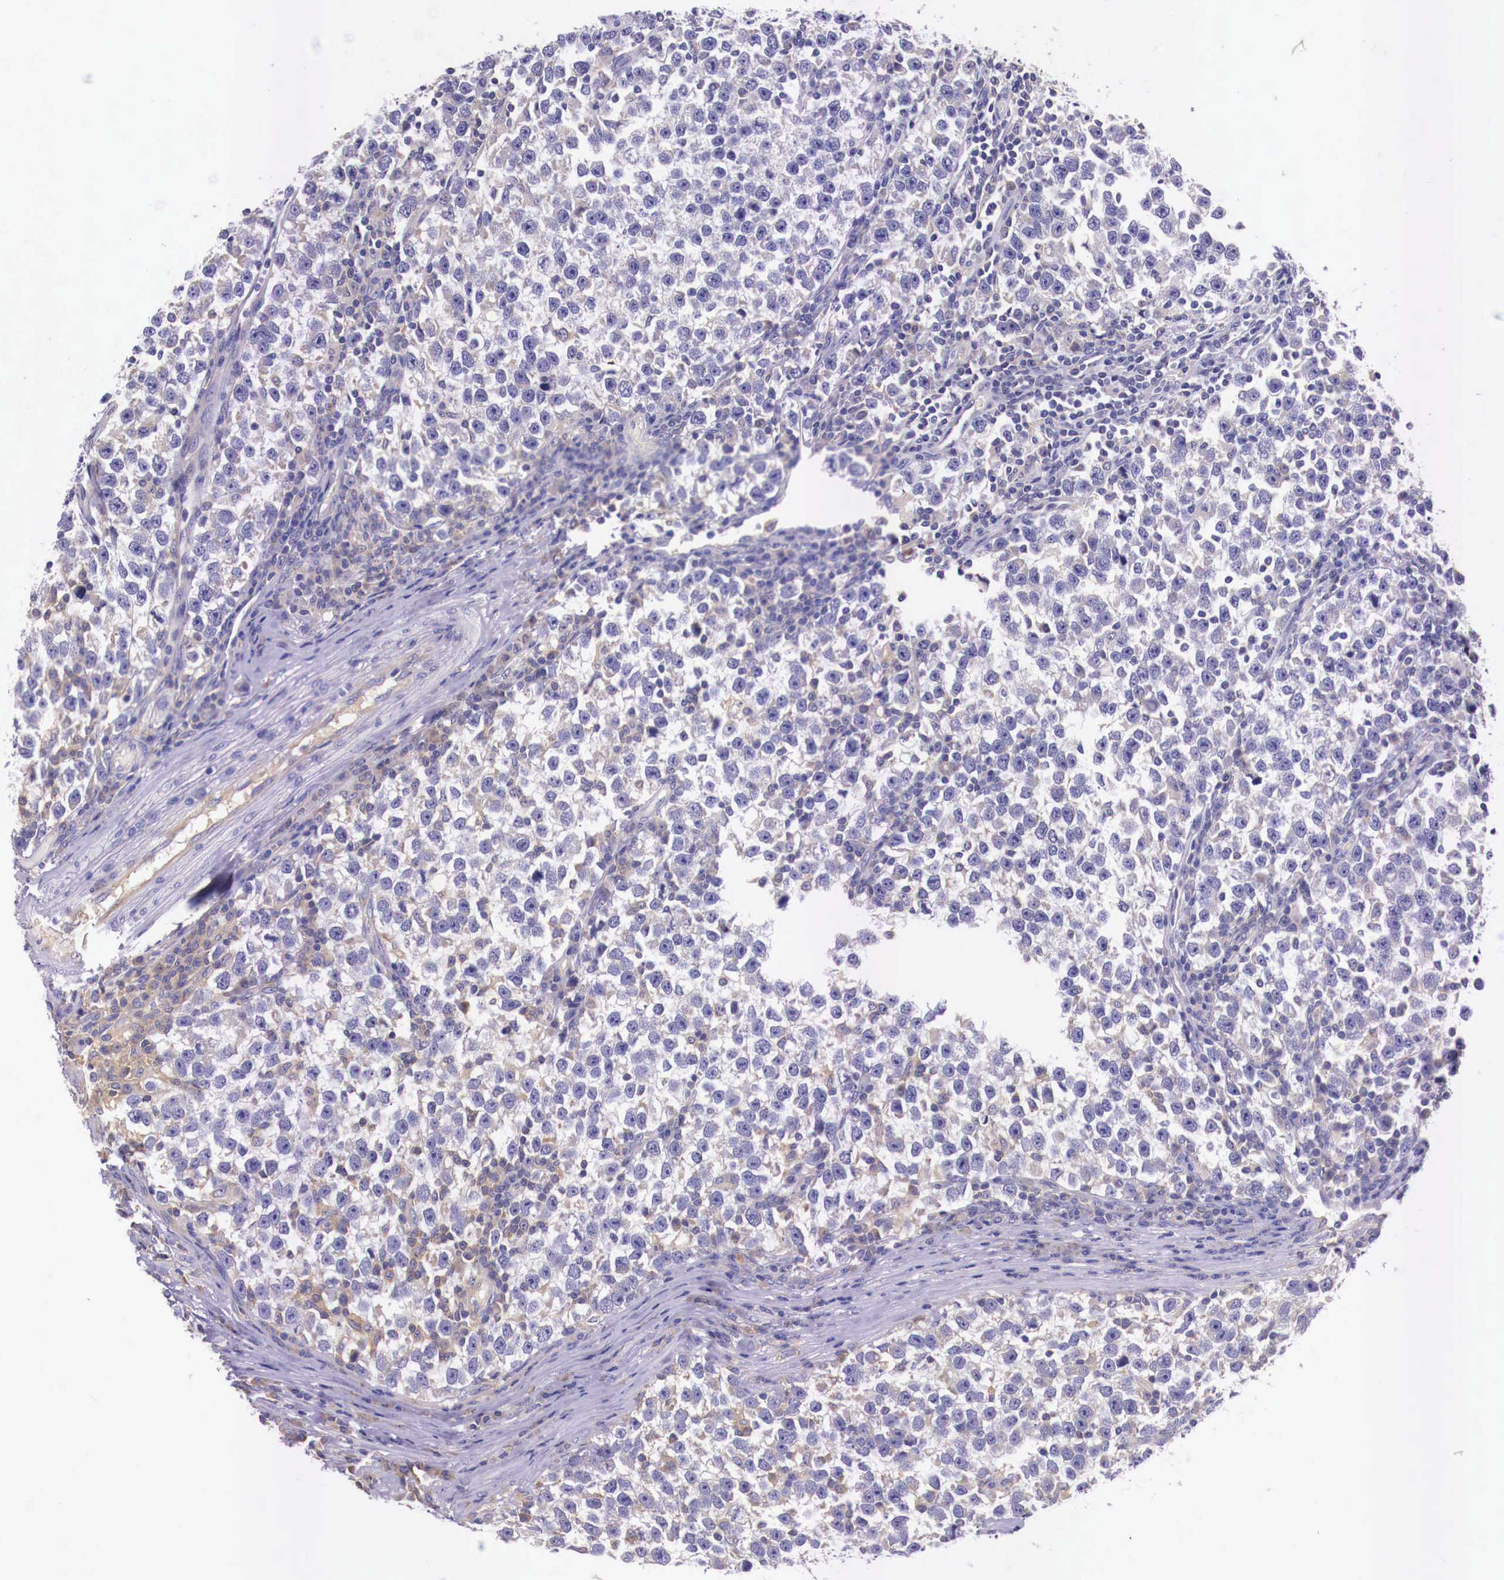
{"staining": {"intensity": "negative", "quantity": "none", "location": "none"}, "tissue": "testis cancer", "cell_type": "Tumor cells", "image_type": "cancer", "snomed": [{"axis": "morphology", "description": "Seminoma, NOS"}, {"axis": "topography", "description": "Testis"}], "caption": "This histopathology image is of seminoma (testis) stained with immunohistochemistry to label a protein in brown with the nuclei are counter-stained blue. There is no expression in tumor cells.", "gene": "GRIPAP1", "patient": {"sex": "male", "age": 43}}